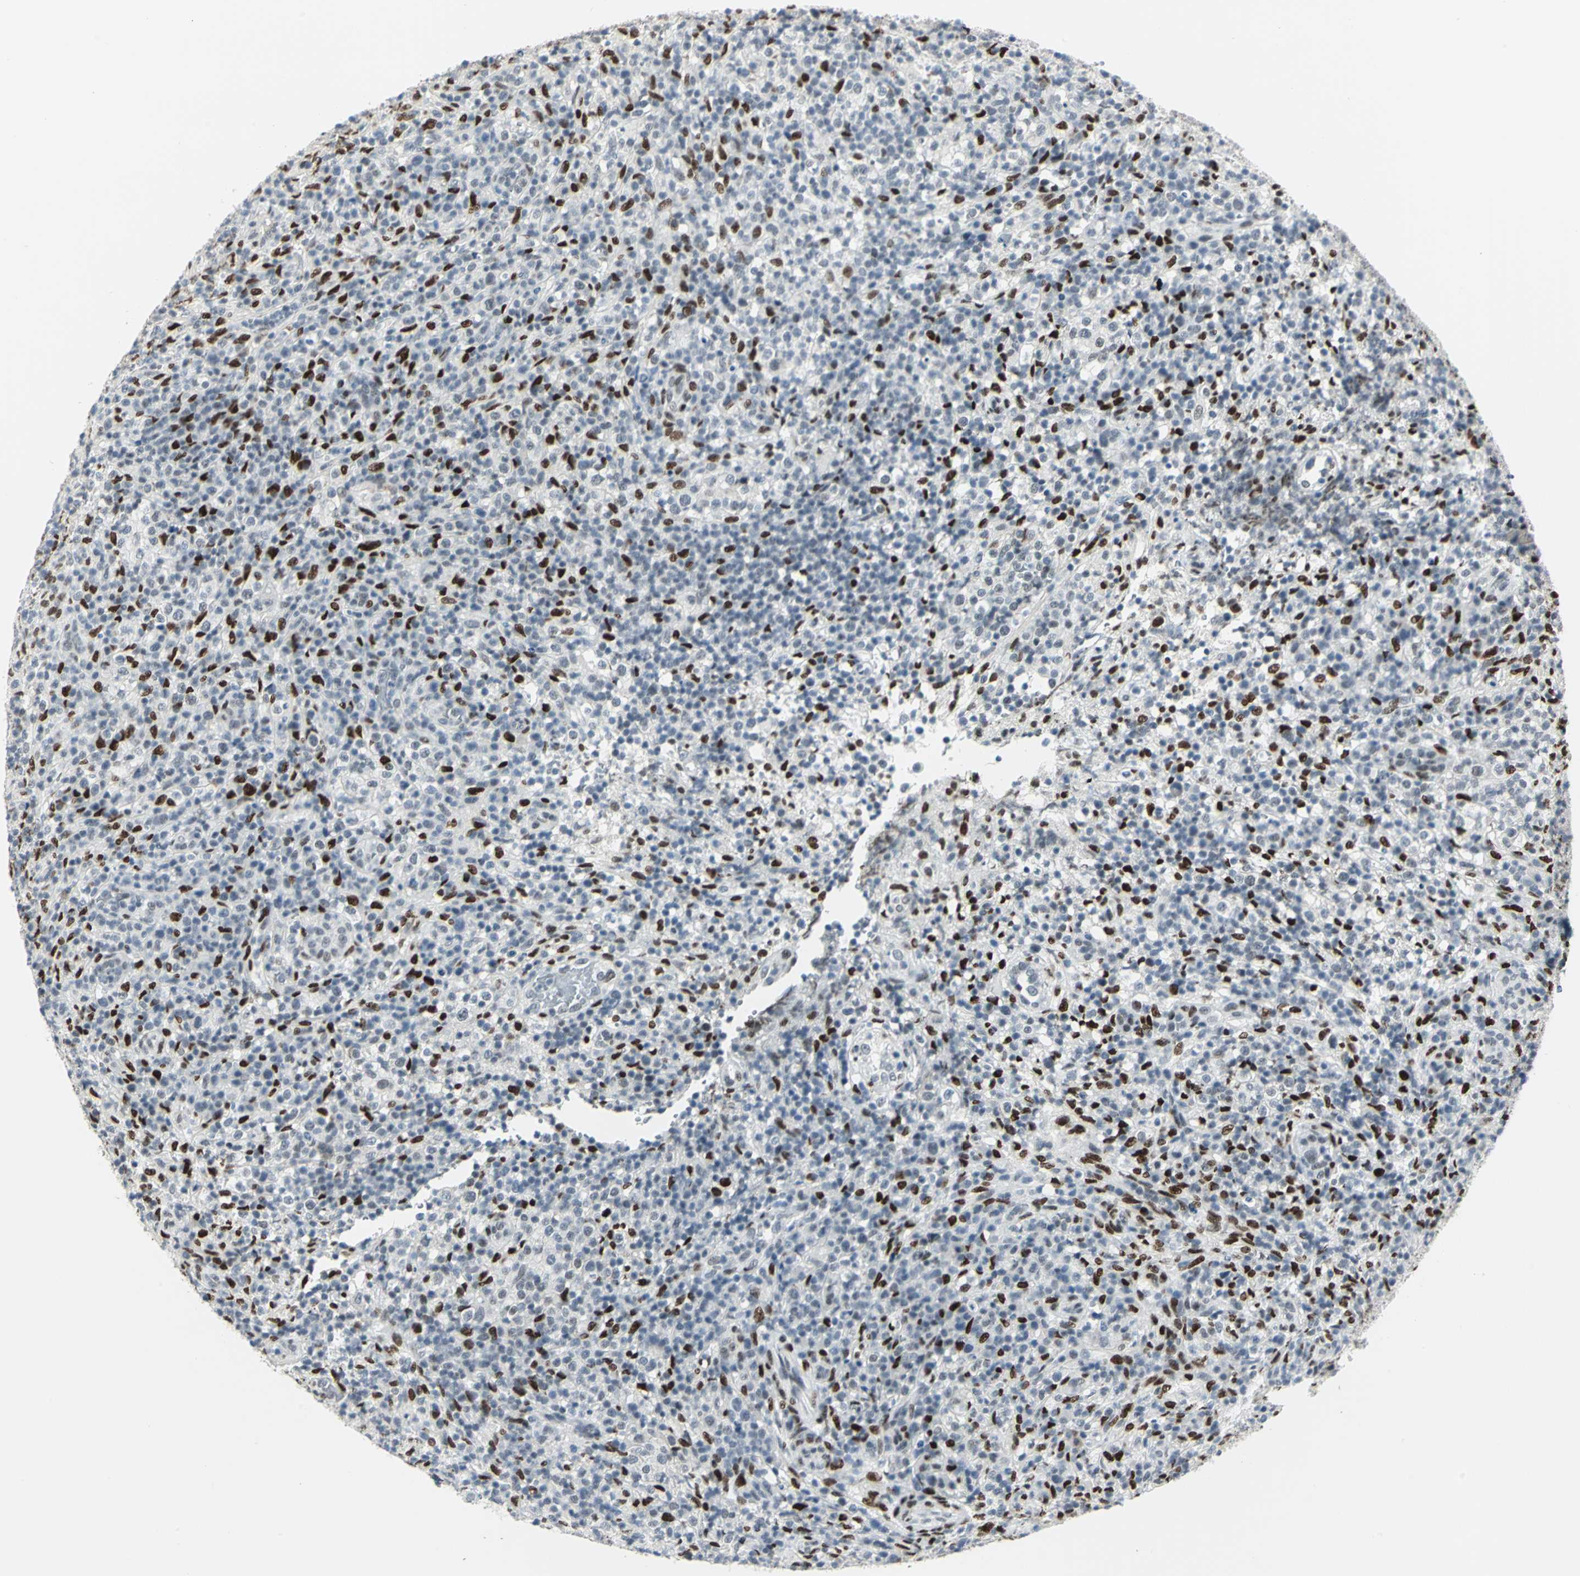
{"staining": {"intensity": "strong", "quantity": "25%-75%", "location": "nuclear"}, "tissue": "lymphoma", "cell_type": "Tumor cells", "image_type": "cancer", "snomed": [{"axis": "morphology", "description": "Malignant lymphoma, non-Hodgkin's type, High grade"}, {"axis": "topography", "description": "Lymph node"}], "caption": "Lymphoma tissue displays strong nuclear expression in approximately 25%-75% of tumor cells, visualized by immunohistochemistry. (IHC, brightfield microscopy, high magnification).", "gene": "MEIS2", "patient": {"sex": "female", "age": 76}}